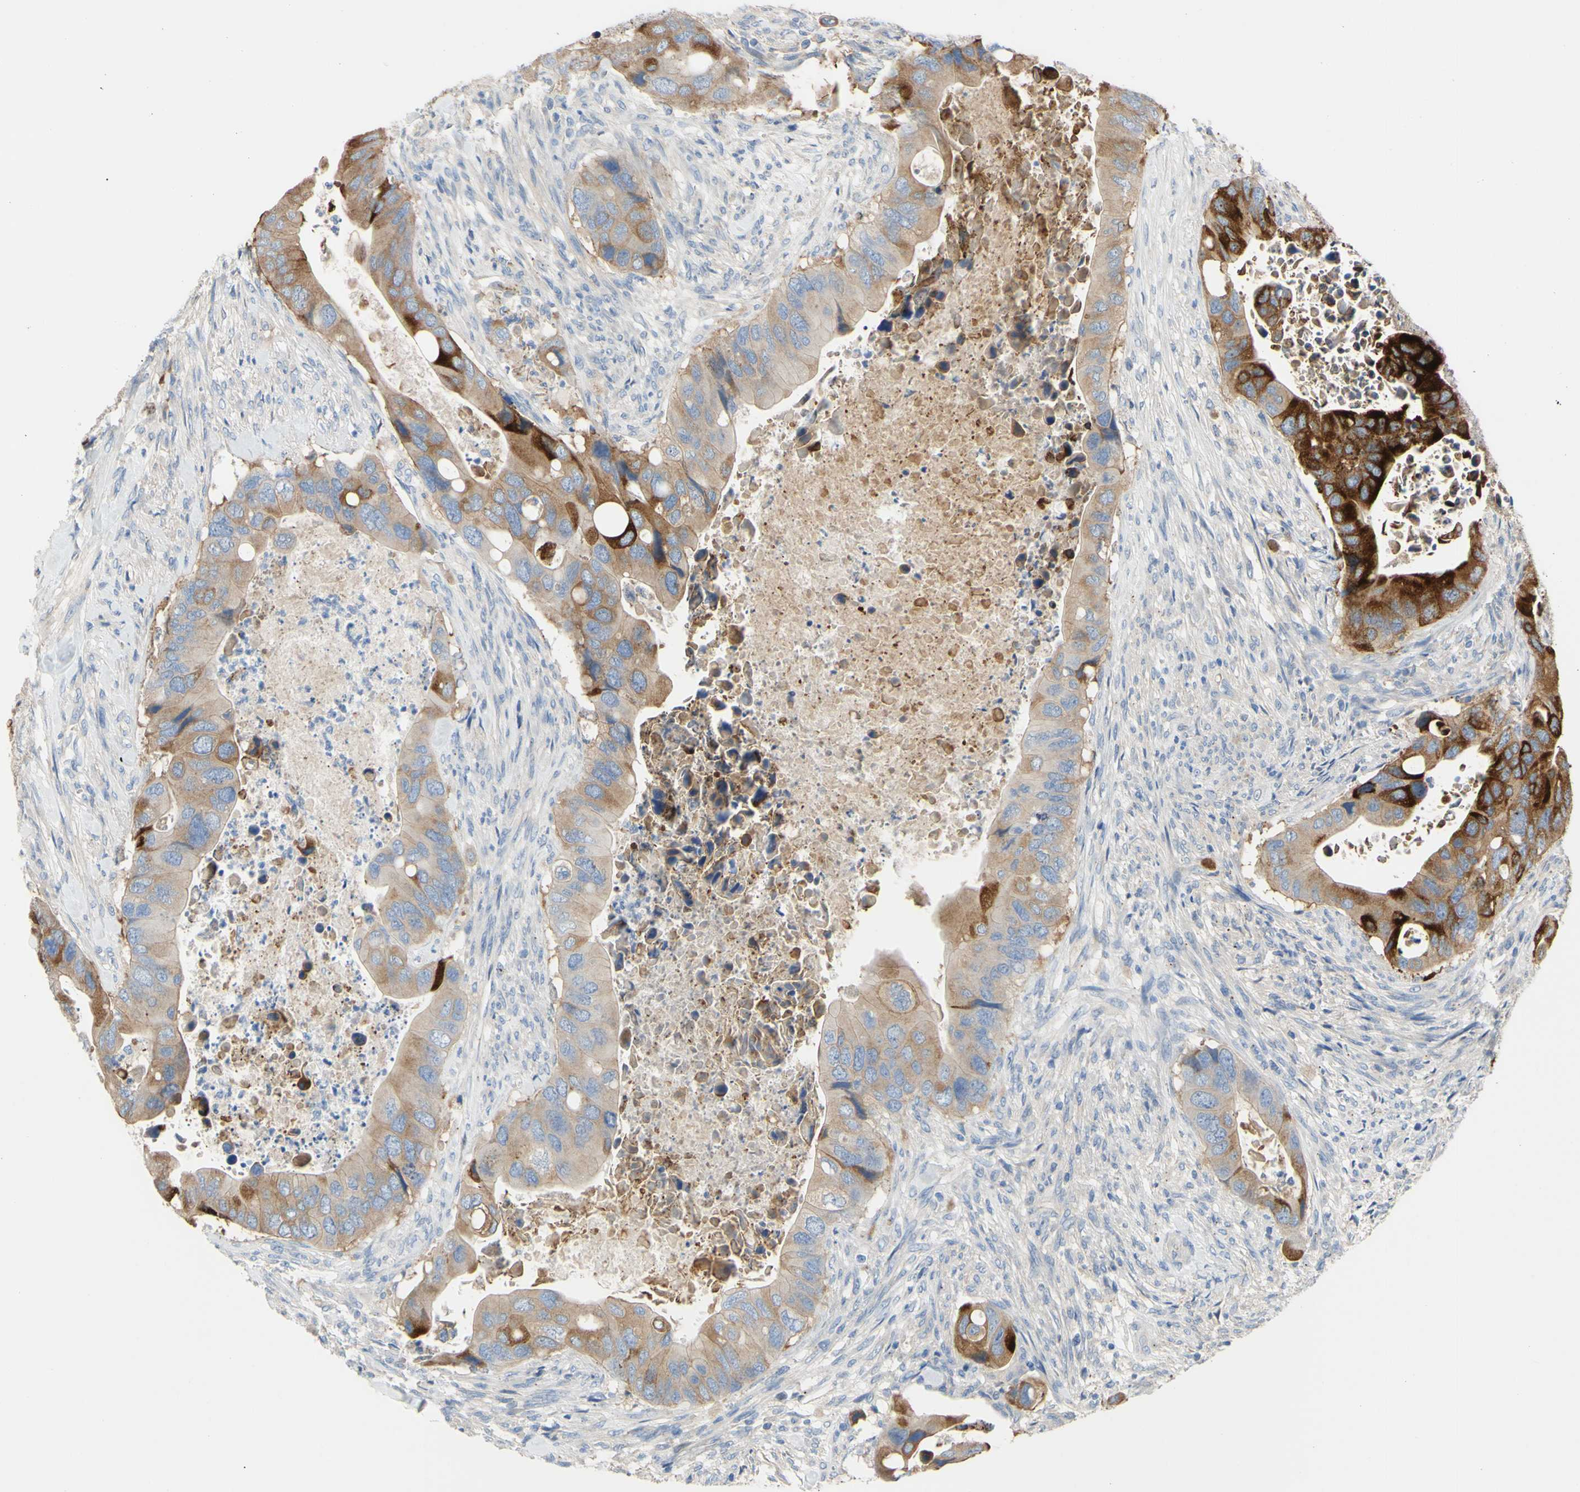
{"staining": {"intensity": "moderate", "quantity": "25%-75%", "location": "cytoplasmic/membranous"}, "tissue": "colorectal cancer", "cell_type": "Tumor cells", "image_type": "cancer", "snomed": [{"axis": "morphology", "description": "Adenocarcinoma, NOS"}, {"axis": "topography", "description": "Rectum"}], "caption": "Immunohistochemical staining of human adenocarcinoma (colorectal) demonstrates medium levels of moderate cytoplasmic/membranous expression in about 25%-75% of tumor cells.", "gene": "TMEM59L", "patient": {"sex": "female", "age": 57}}